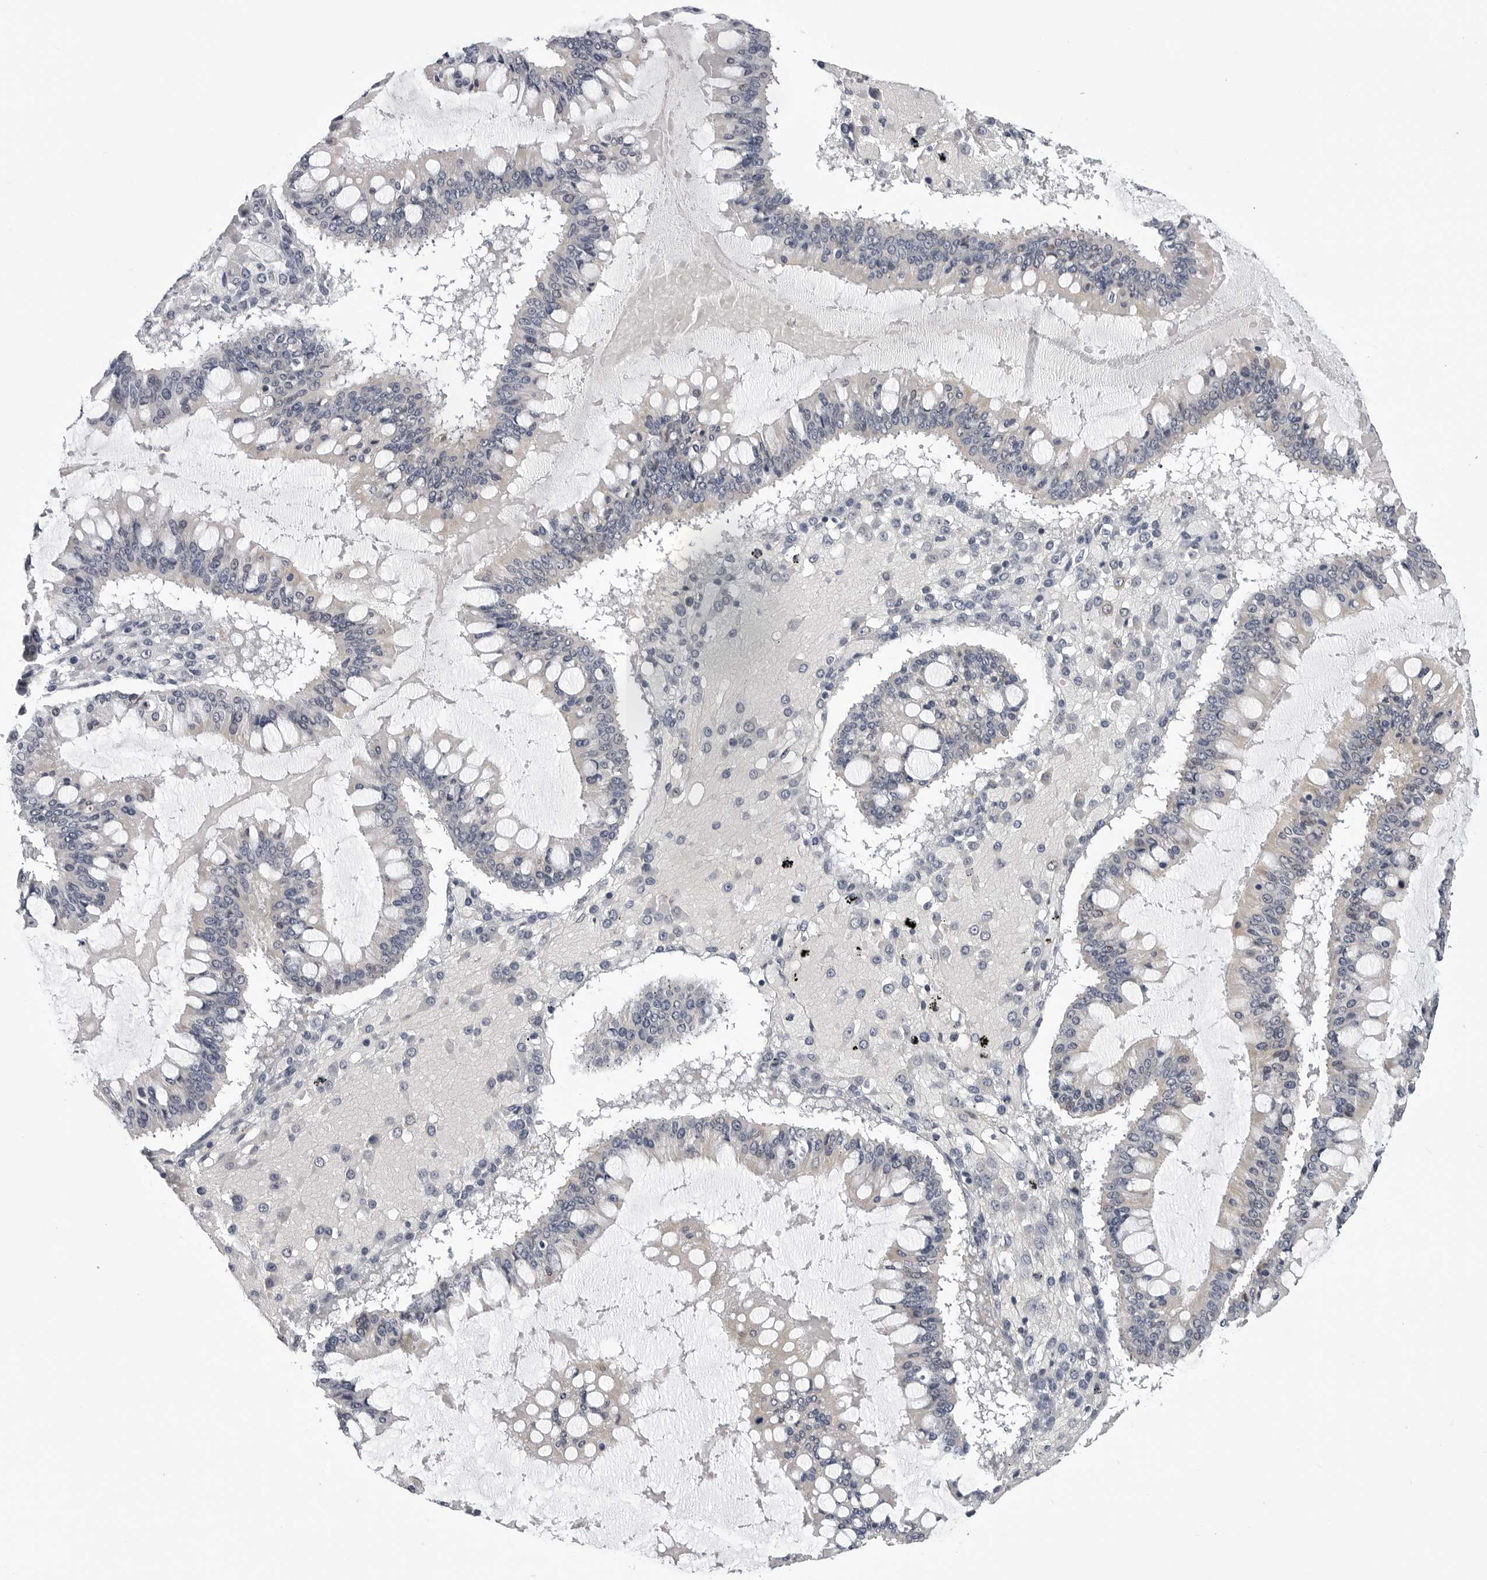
{"staining": {"intensity": "negative", "quantity": "none", "location": "none"}, "tissue": "ovarian cancer", "cell_type": "Tumor cells", "image_type": "cancer", "snomed": [{"axis": "morphology", "description": "Cystadenocarcinoma, mucinous, NOS"}, {"axis": "topography", "description": "Ovary"}], "caption": "IHC photomicrograph of neoplastic tissue: ovarian mucinous cystadenocarcinoma stained with DAB (3,3'-diaminobenzidine) shows no significant protein expression in tumor cells.", "gene": "KIAA1614", "patient": {"sex": "female", "age": 73}}